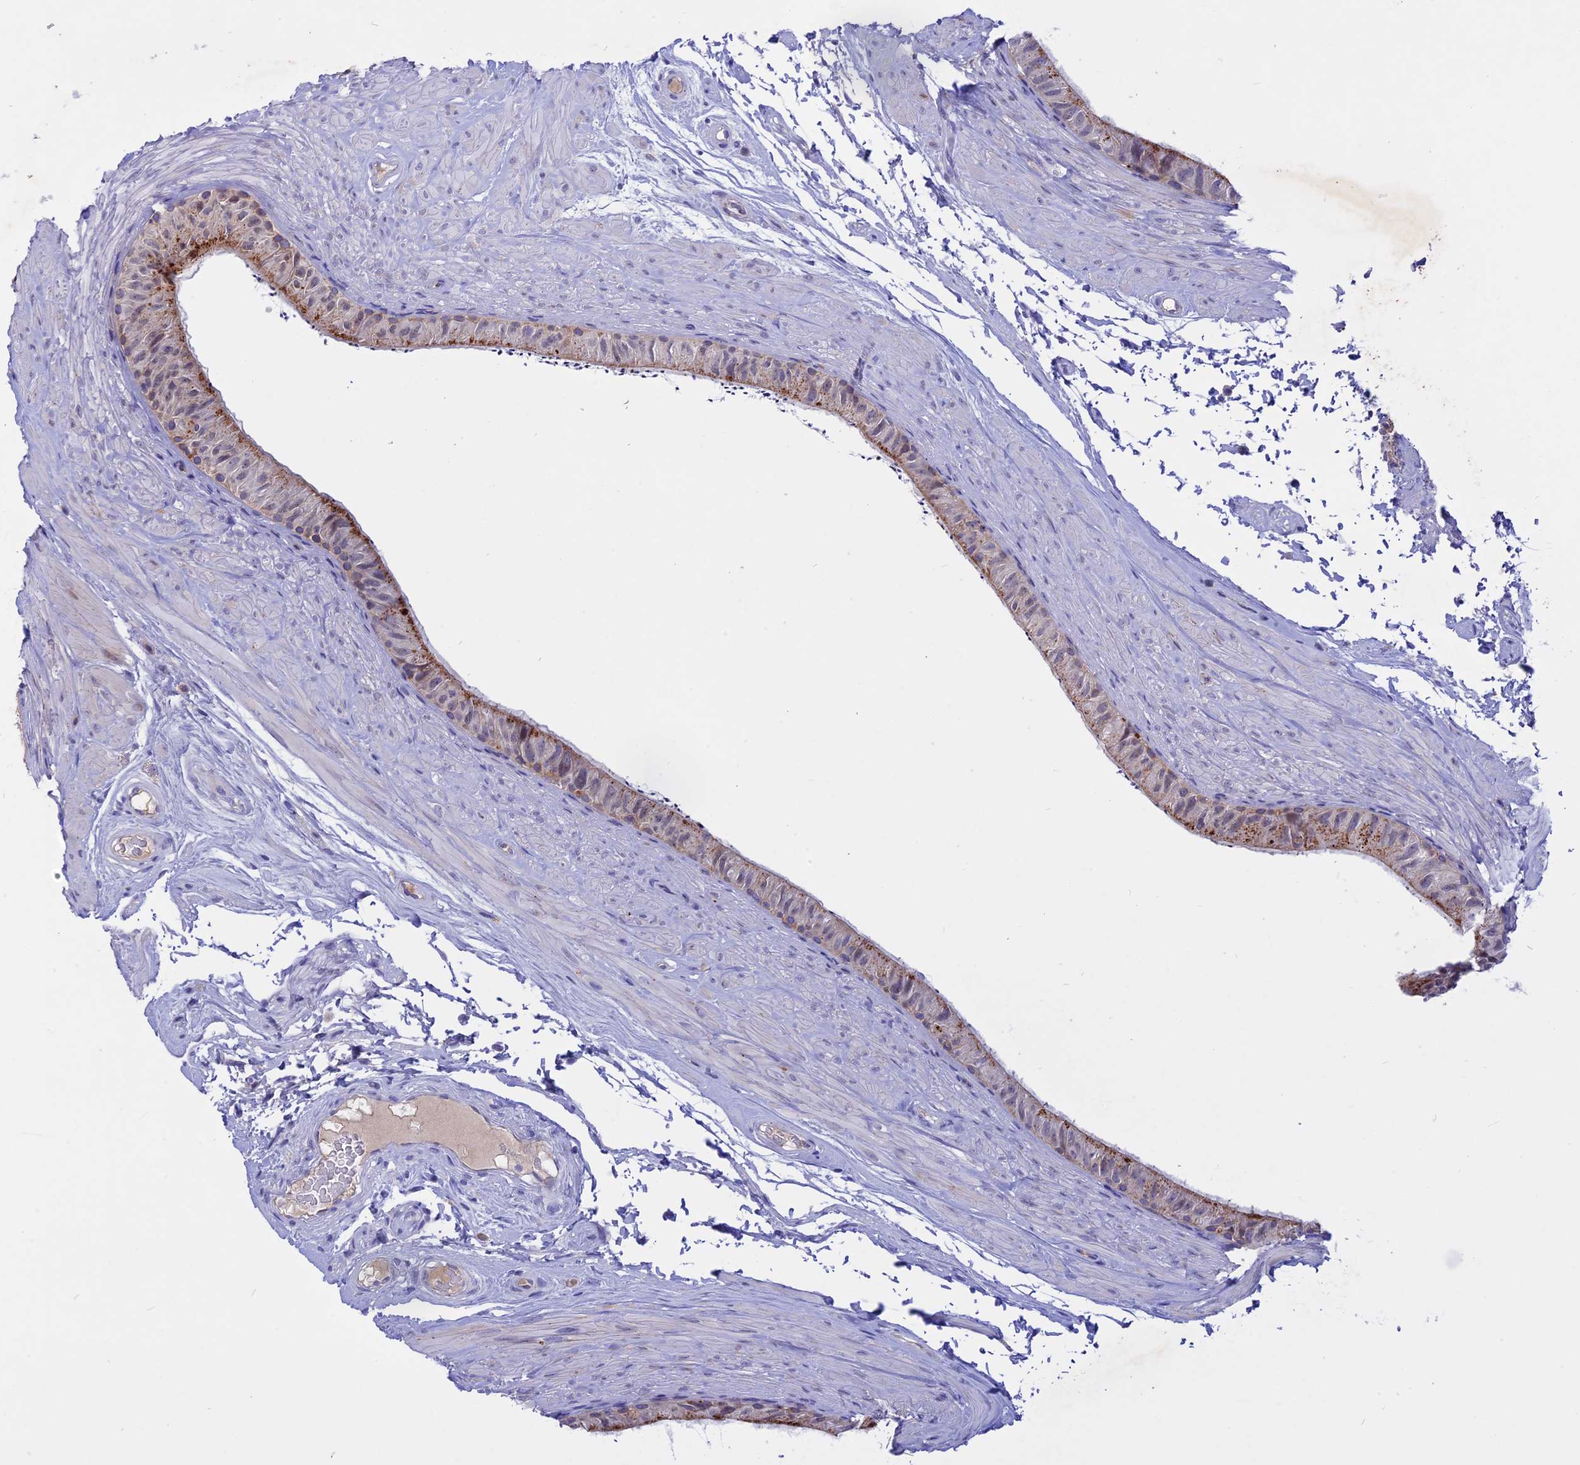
{"staining": {"intensity": "moderate", "quantity": "25%-75%", "location": "cytoplasmic/membranous"}, "tissue": "epididymis", "cell_type": "Glandular cells", "image_type": "normal", "snomed": [{"axis": "morphology", "description": "Normal tissue, NOS"}, {"axis": "topography", "description": "Epididymis"}], "caption": "DAB (3,3'-diaminobenzidine) immunohistochemical staining of benign epididymis displays moderate cytoplasmic/membranous protein positivity in about 25%-75% of glandular cells.", "gene": "GK5", "patient": {"sex": "male", "age": 45}}